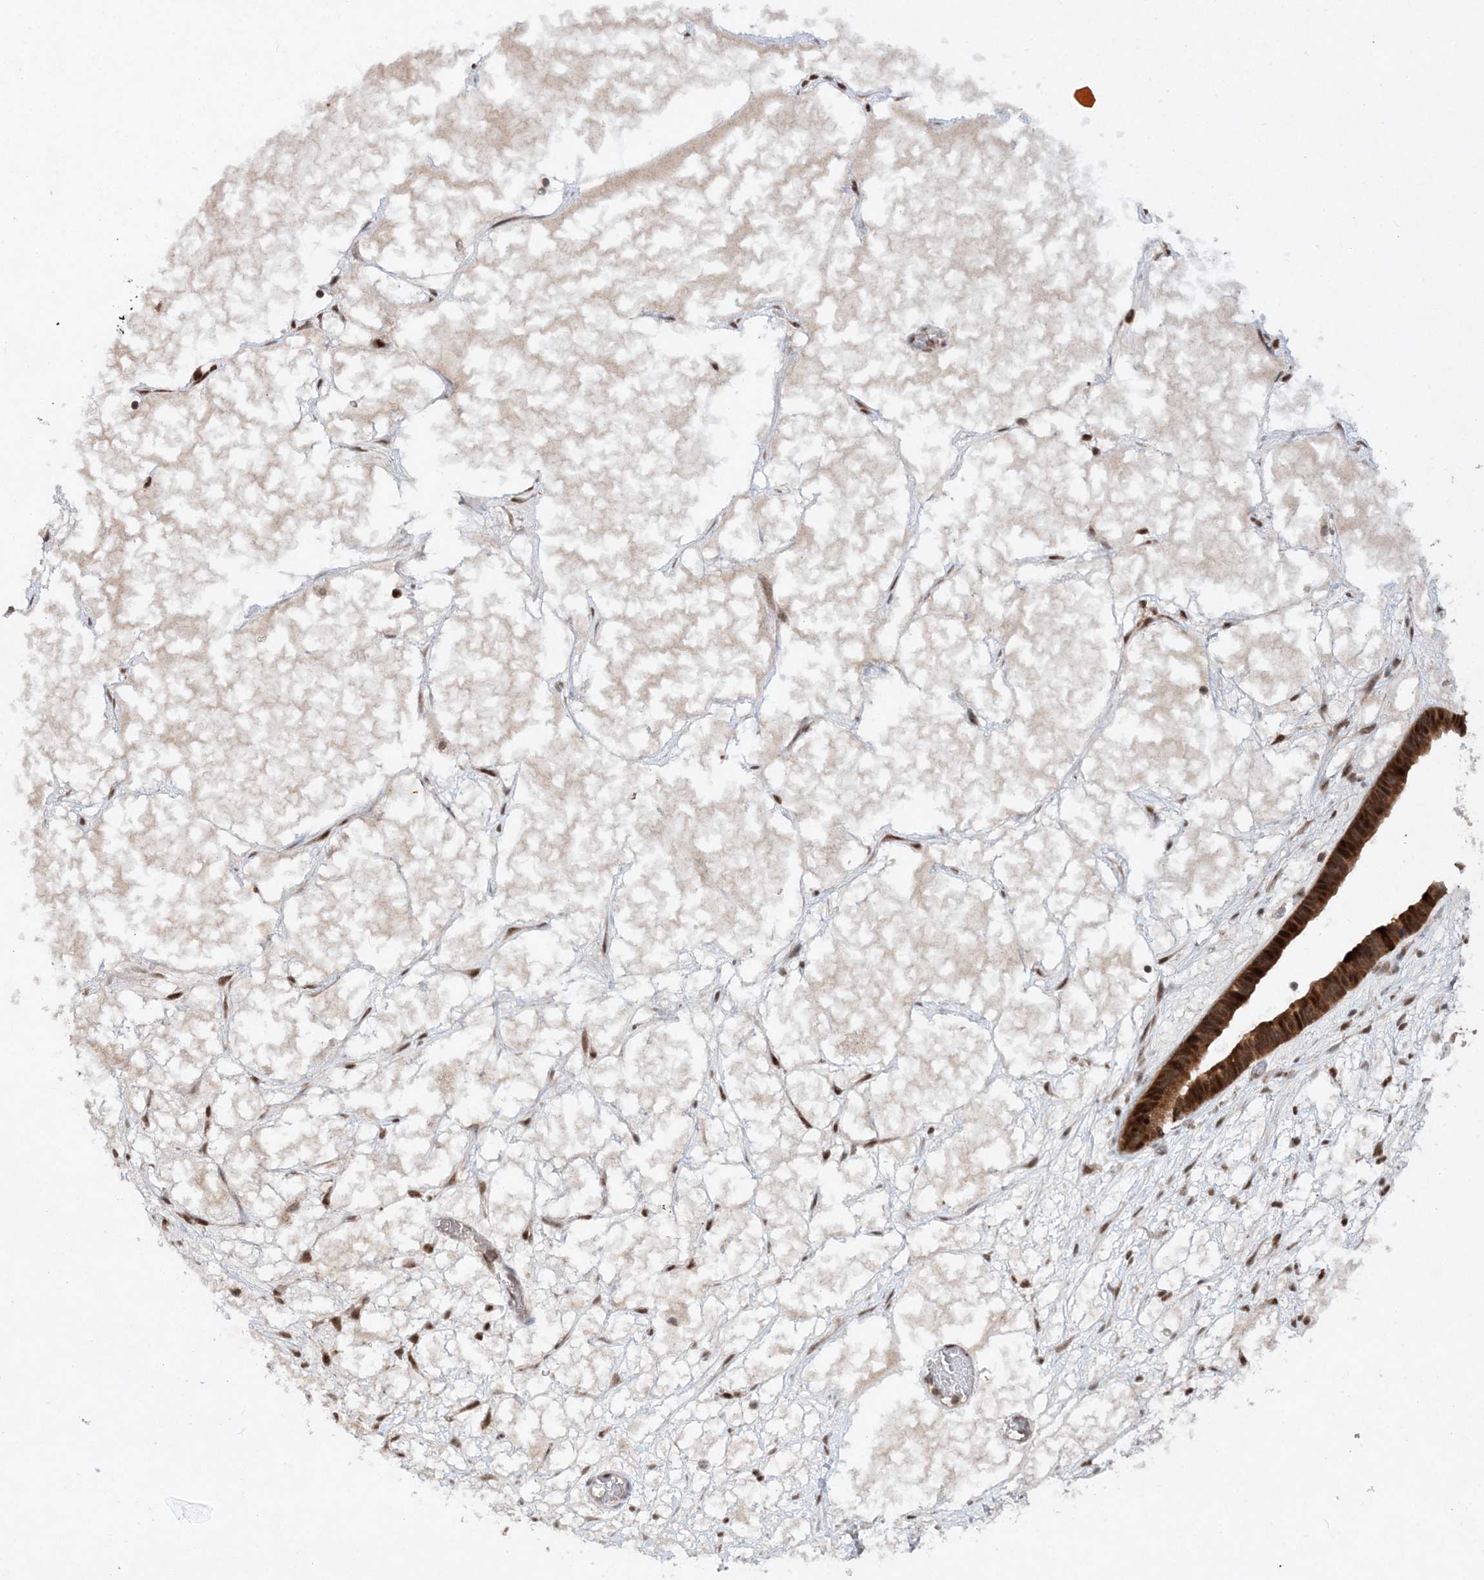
{"staining": {"intensity": "strong", "quantity": ">75%", "location": "cytoplasmic/membranous,nuclear"}, "tissue": "ovarian cancer", "cell_type": "Tumor cells", "image_type": "cancer", "snomed": [{"axis": "morphology", "description": "Cystadenocarcinoma, serous, NOS"}, {"axis": "topography", "description": "Ovary"}], "caption": "The image shows immunohistochemical staining of ovarian cancer (serous cystadenocarcinoma). There is strong cytoplasmic/membranous and nuclear staining is identified in approximately >75% of tumor cells.", "gene": "NIF3L1", "patient": {"sex": "female", "age": 56}}